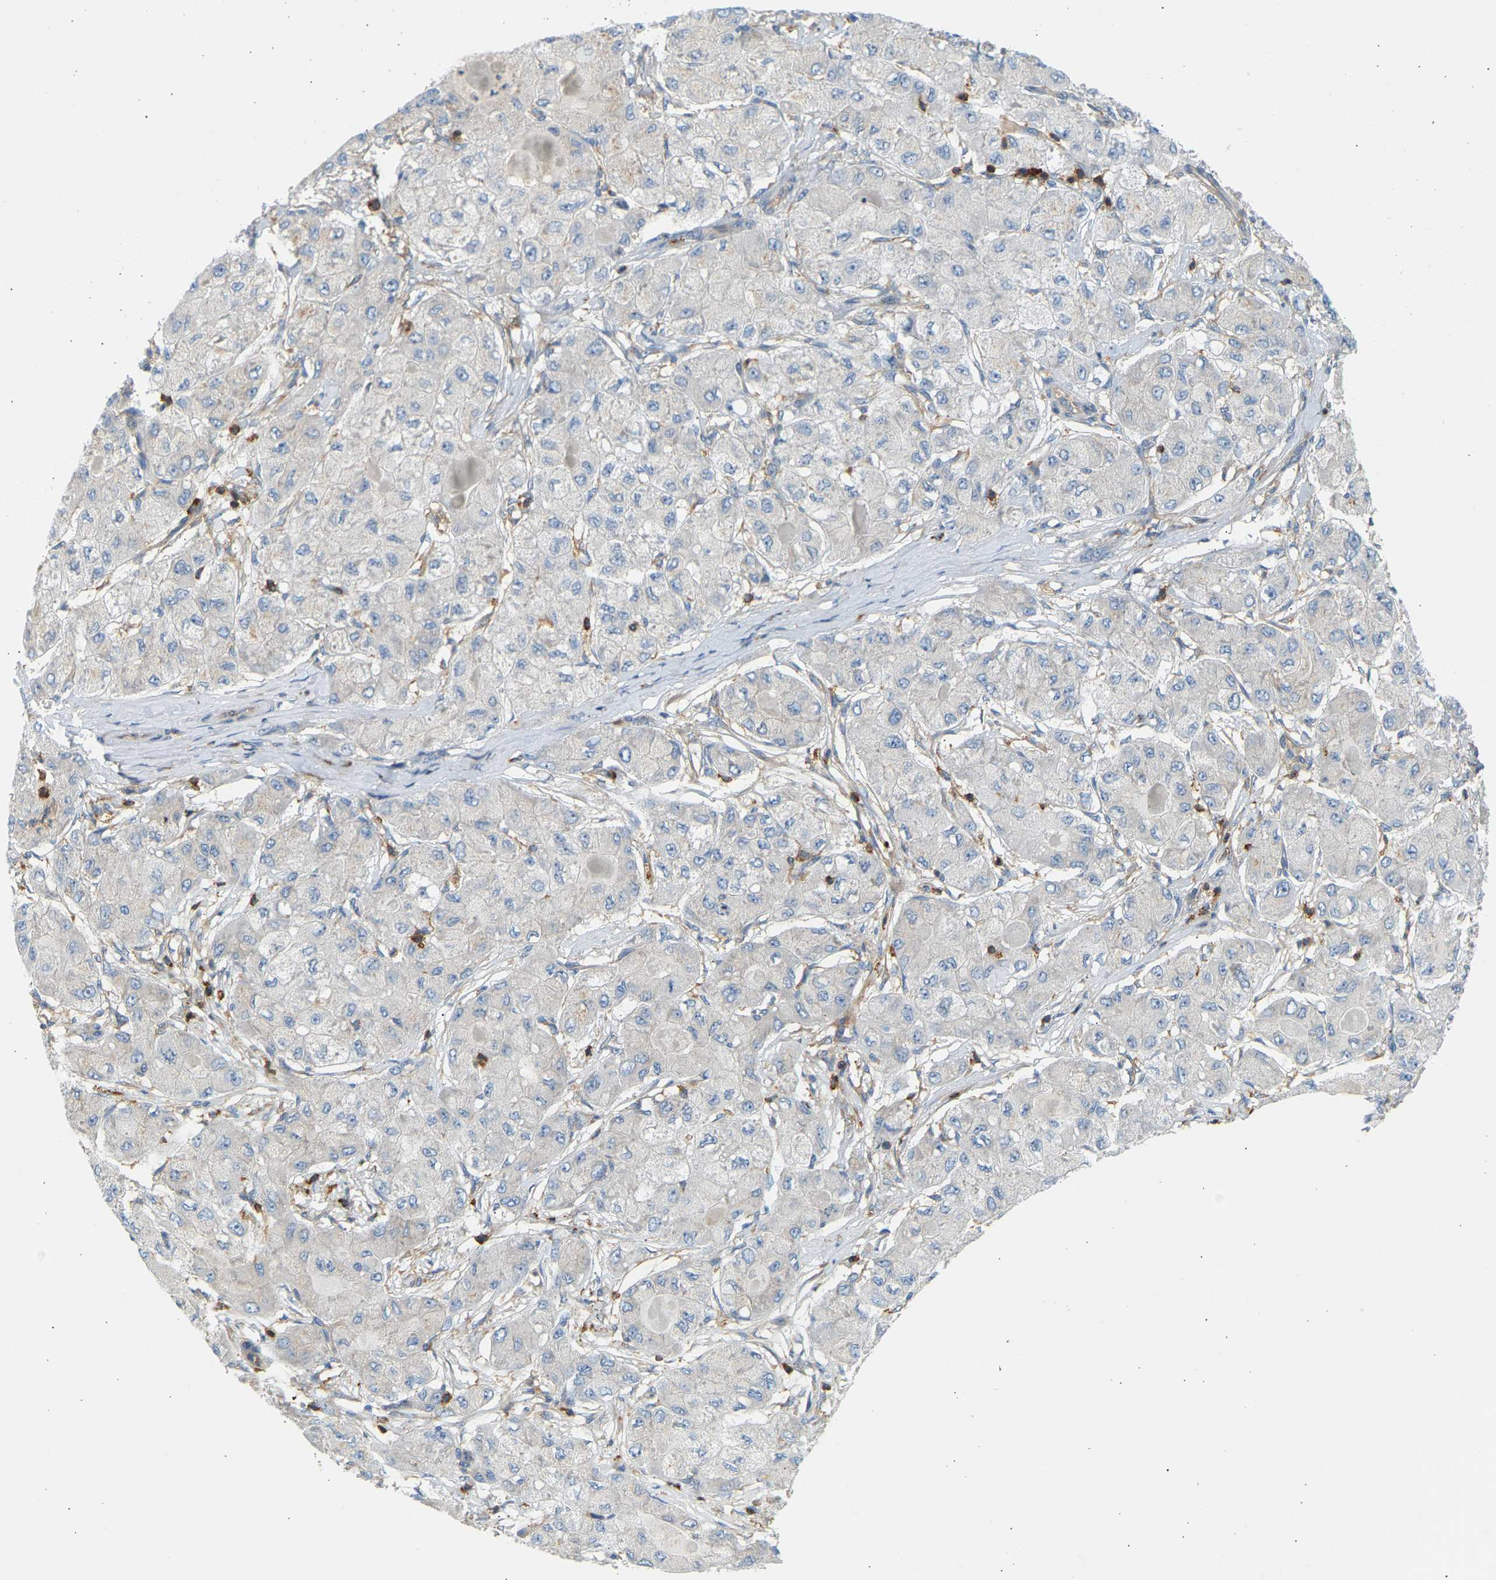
{"staining": {"intensity": "negative", "quantity": "none", "location": "none"}, "tissue": "liver cancer", "cell_type": "Tumor cells", "image_type": "cancer", "snomed": [{"axis": "morphology", "description": "Carcinoma, Hepatocellular, NOS"}, {"axis": "topography", "description": "Liver"}], "caption": "A photomicrograph of human hepatocellular carcinoma (liver) is negative for staining in tumor cells. (Brightfield microscopy of DAB (3,3'-diaminobenzidine) IHC at high magnification).", "gene": "FNBP1", "patient": {"sex": "male", "age": 80}}